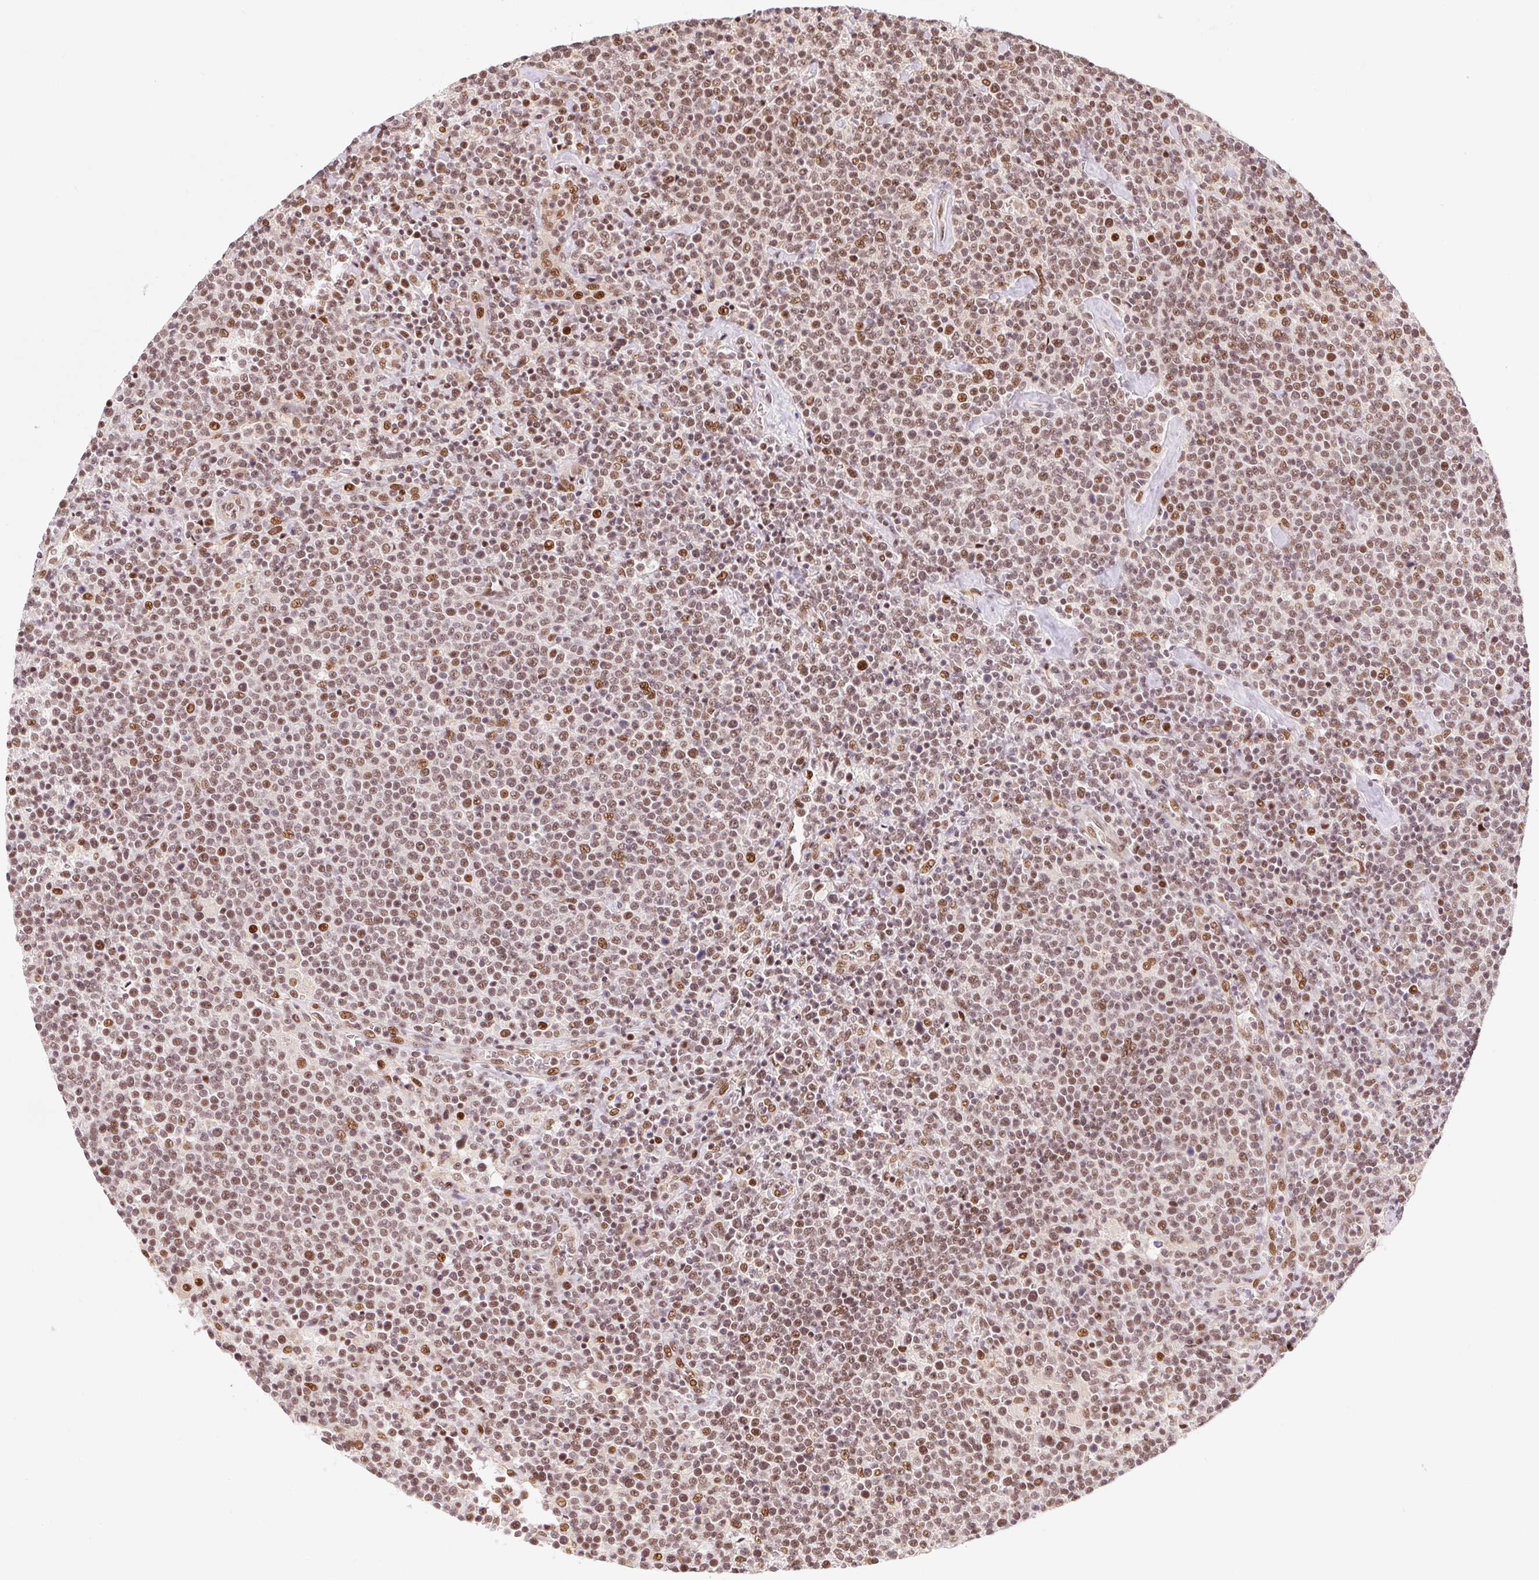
{"staining": {"intensity": "moderate", "quantity": ">75%", "location": "nuclear"}, "tissue": "lymphoma", "cell_type": "Tumor cells", "image_type": "cancer", "snomed": [{"axis": "morphology", "description": "Malignant lymphoma, non-Hodgkin's type, High grade"}, {"axis": "topography", "description": "Lymph node"}], "caption": "The micrograph exhibits a brown stain indicating the presence of a protein in the nuclear of tumor cells in high-grade malignant lymphoma, non-Hodgkin's type.", "gene": "INTS8", "patient": {"sex": "male", "age": 61}}